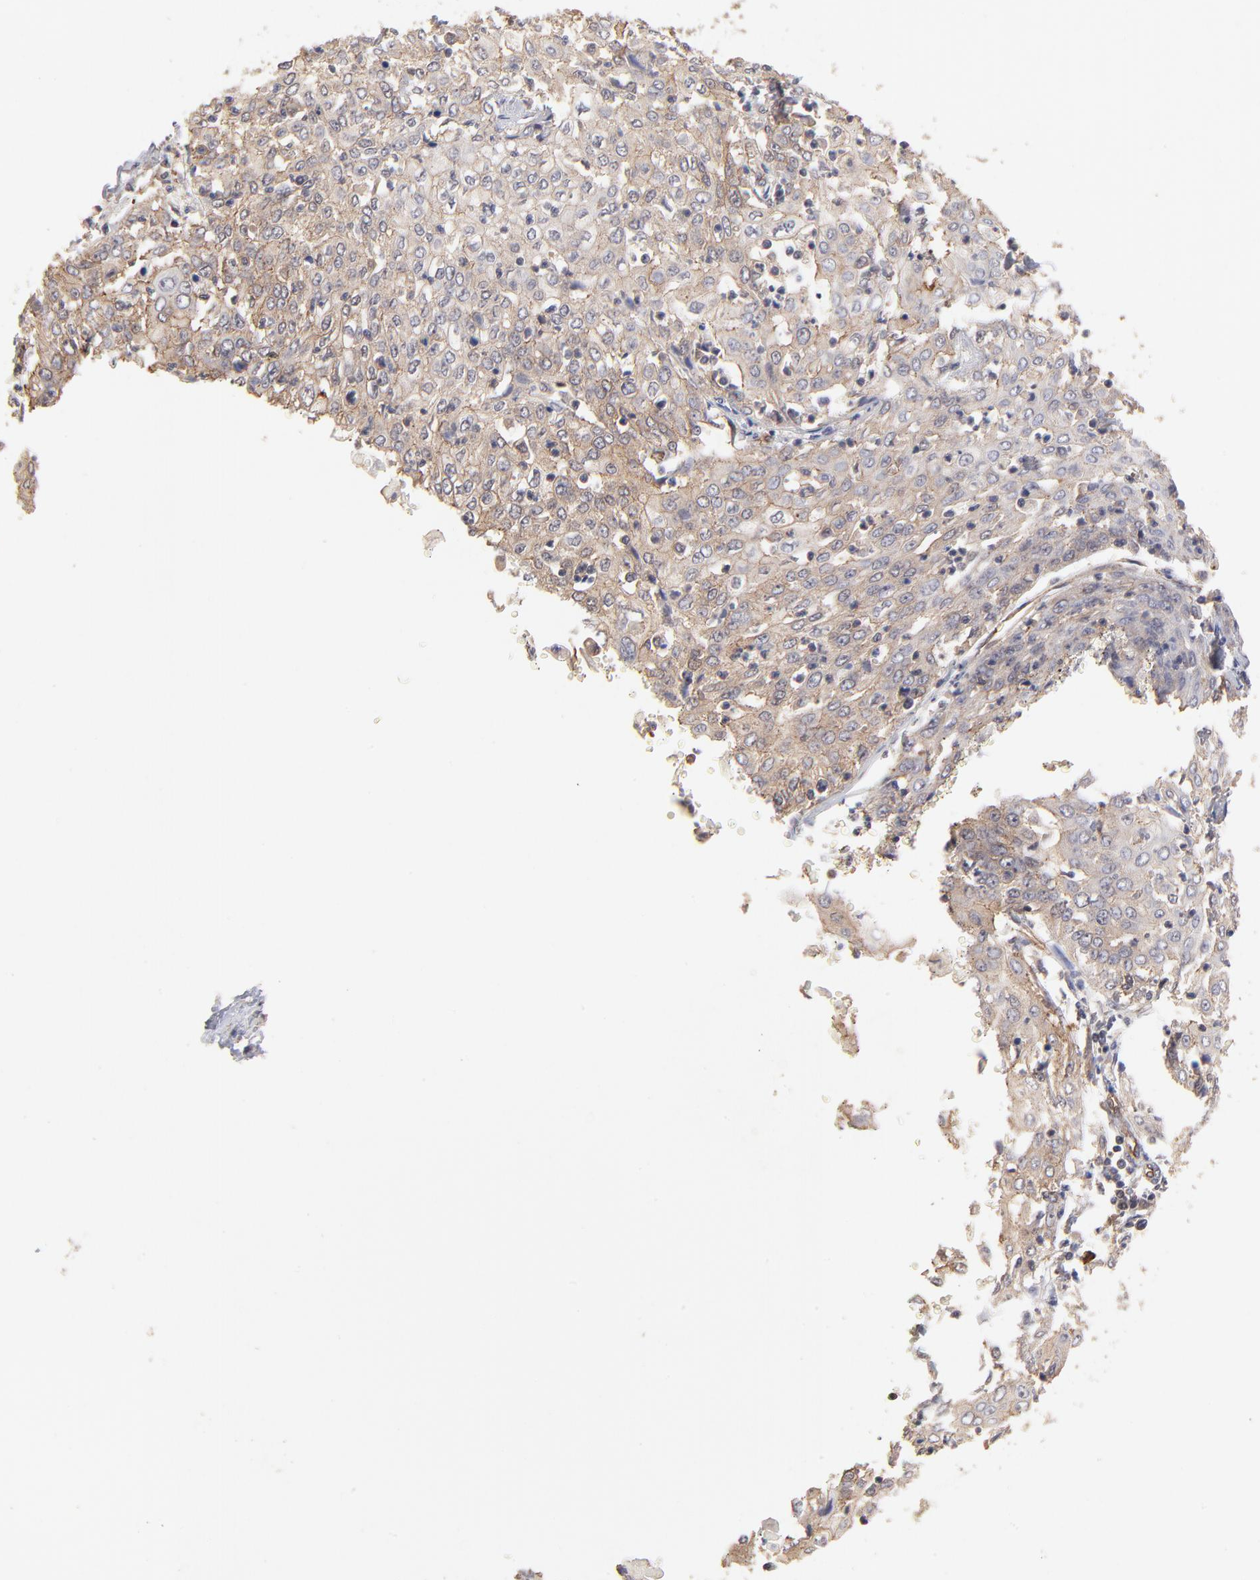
{"staining": {"intensity": "moderate", "quantity": ">75%", "location": "cytoplasmic/membranous"}, "tissue": "cervical cancer", "cell_type": "Tumor cells", "image_type": "cancer", "snomed": [{"axis": "morphology", "description": "Squamous cell carcinoma, NOS"}, {"axis": "topography", "description": "Cervix"}], "caption": "A brown stain shows moderate cytoplasmic/membranous positivity of a protein in cervical cancer (squamous cell carcinoma) tumor cells.", "gene": "STAP2", "patient": {"sex": "female", "age": 39}}